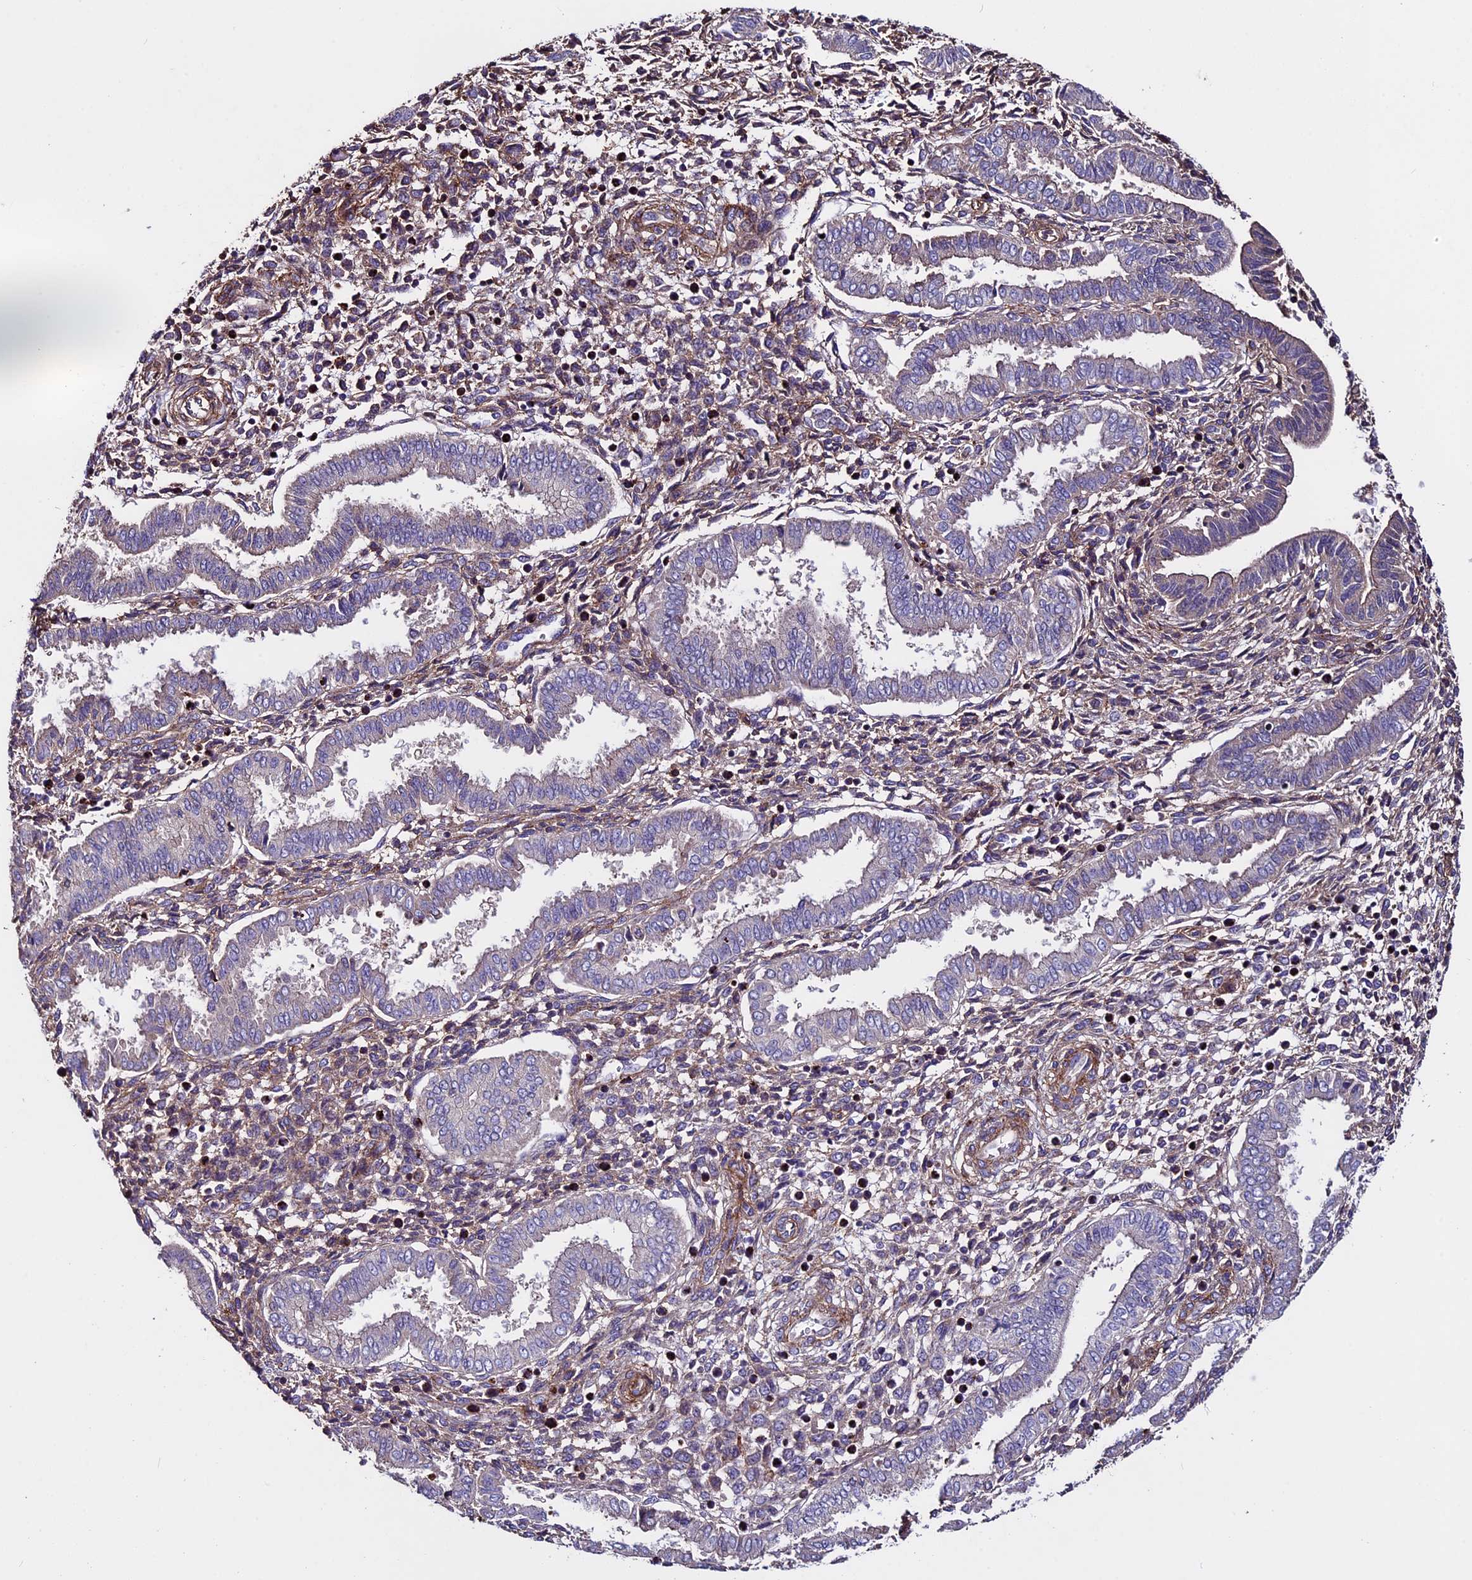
{"staining": {"intensity": "weak", "quantity": "25%-75%", "location": "cytoplasmic/membranous"}, "tissue": "endometrium", "cell_type": "Cells in endometrial stroma", "image_type": "normal", "snomed": [{"axis": "morphology", "description": "Normal tissue, NOS"}, {"axis": "topography", "description": "Endometrium"}], "caption": "Immunohistochemistry of unremarkable human endometrium demonstrates low levels of weak cytoplasmic/membranous expression in about 25%-75% of cells in endometrial stroma.", "gene": "EVA1B", "patient": {"sex": "female", "age": 24}}